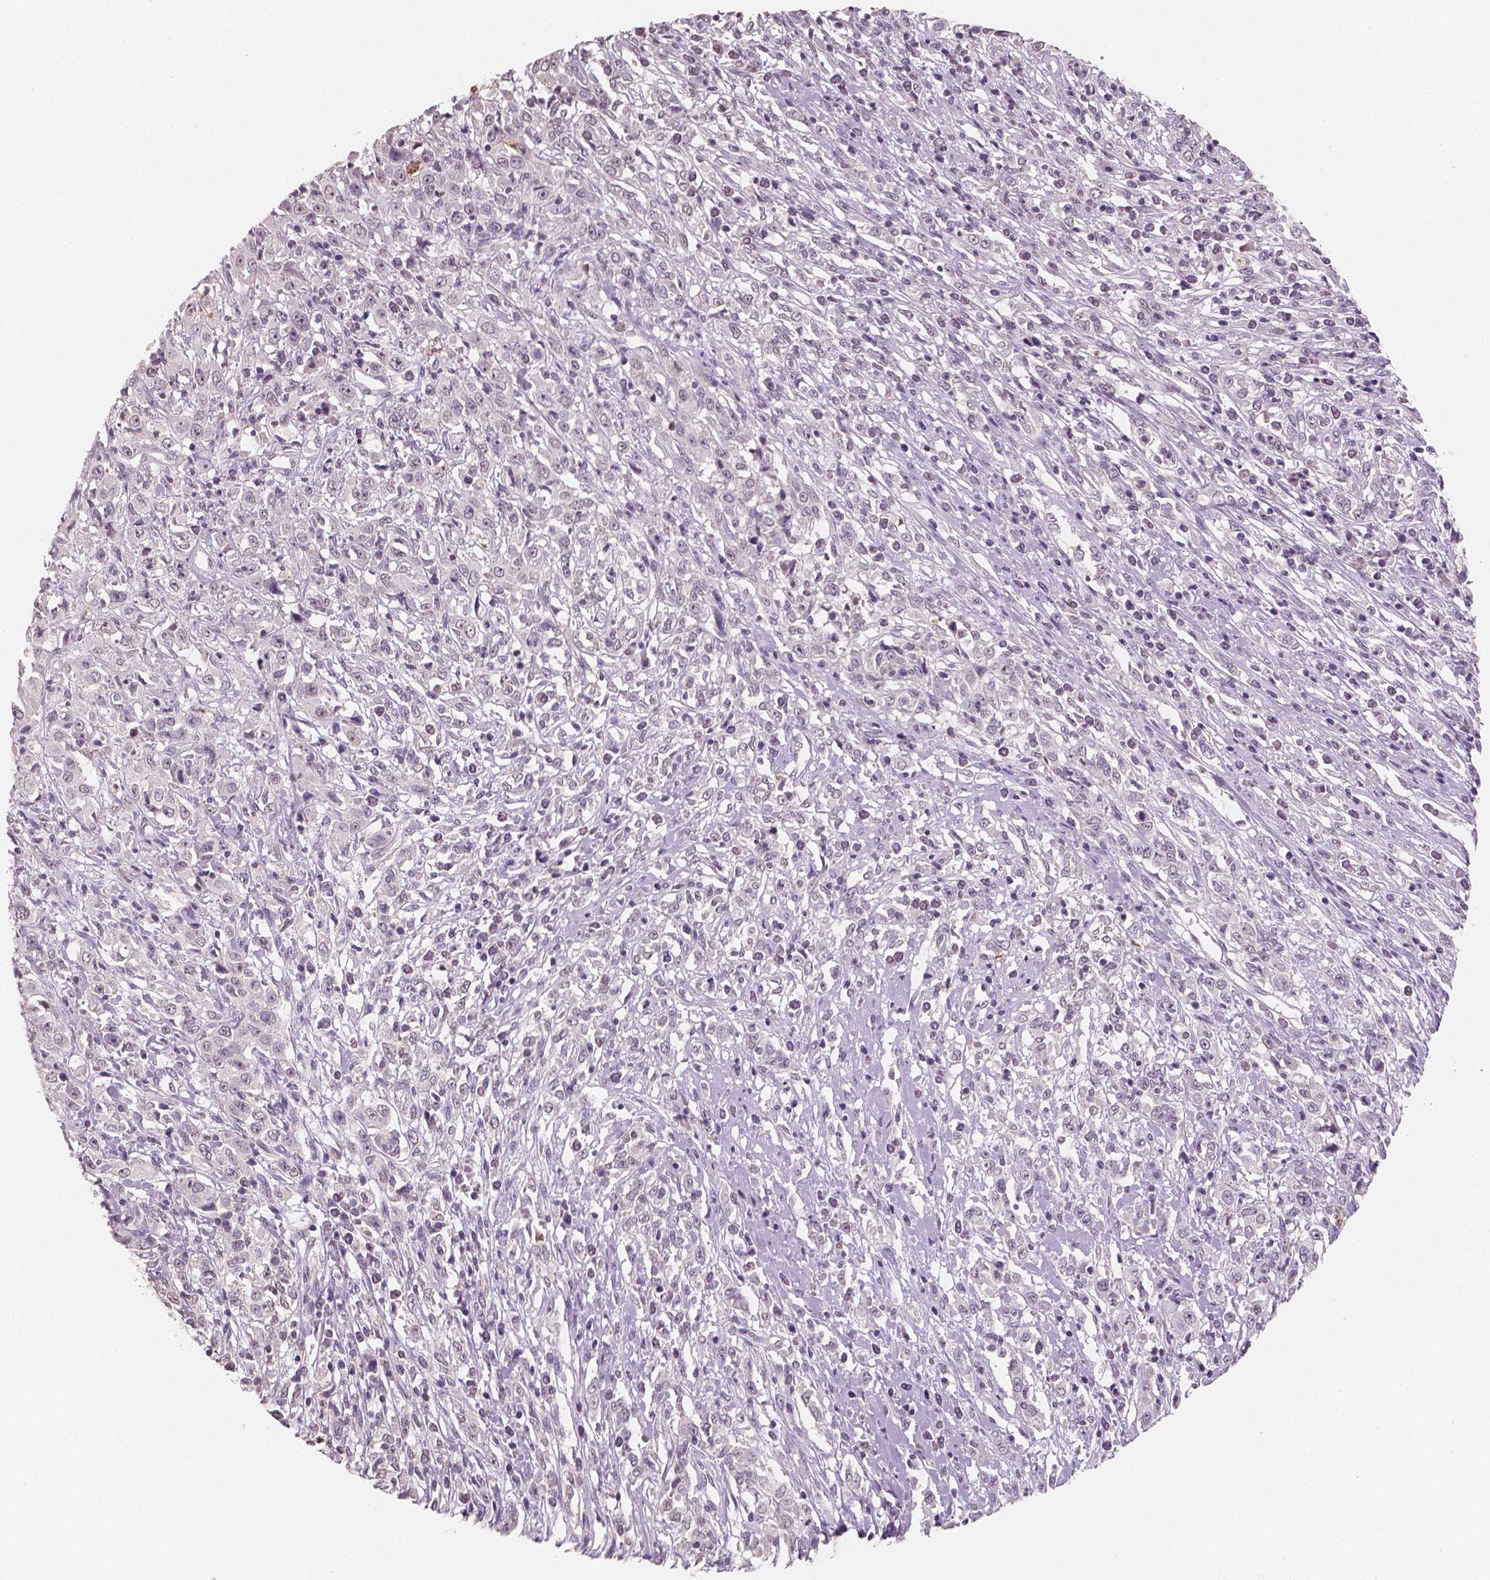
{"staining": {"intensity": "weak", "quantity": "25%-75%", "location": "nuclear"}, "tissue": "cervical cancer", "cell_type": "Tumor cells", "image_type": "cancer", "snomed": [{"axis": "morphology", "description": "Adenocarcinoma, NOS"}, {"axis": "topography", "description": "Cervix"}], "caption": "Protein staining by immunohistochemistry exhibits weak nuclear staining in approximately 25%-75% of tumor cells in cervical cancer (adenocarcinoma). (DAB = brown stain, brightfield microscopy at high magnification).", "gene": "SAT2", "patient": {"sex": "female", "age": 40}}